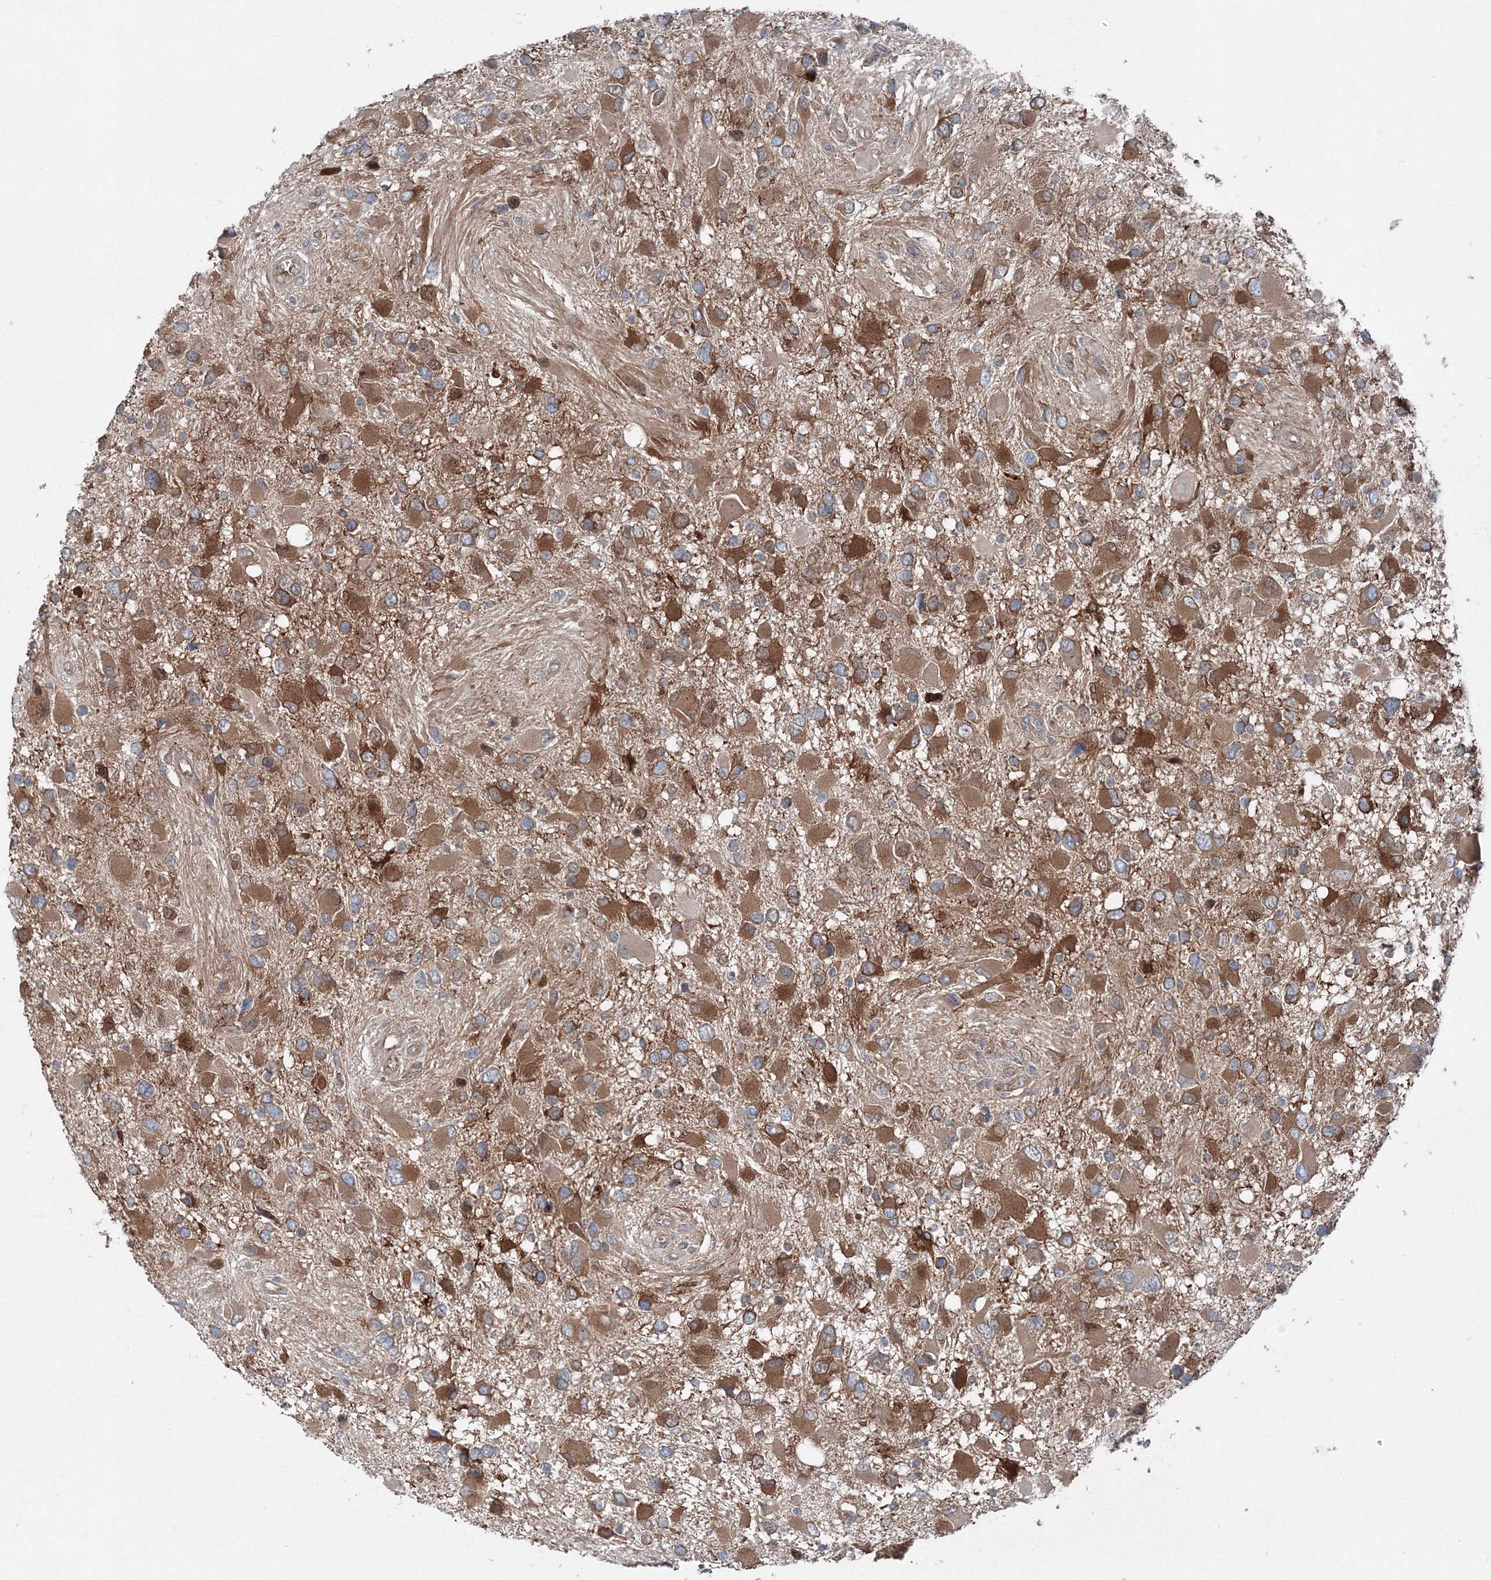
{"staining": {"intensity": "moderate", "quantity": ">75%", "location": "cytoplasmic/membranous"}, "tissue": "glioma", "cell_type": "Tumor cells", "image_type": "cancer", "snomed": [{"axis": "morphology", "description": "Glioma, malignant, High grade"}, {"axis": "topography", "description": "Brain"}], "caption": "Protein staining of glioma tissue shows moderate cytoplasmic/membranous staining in about >75% of tumor cells.", "gene": "TPRKB", "patient": {"sex": "male", "age": 53}}